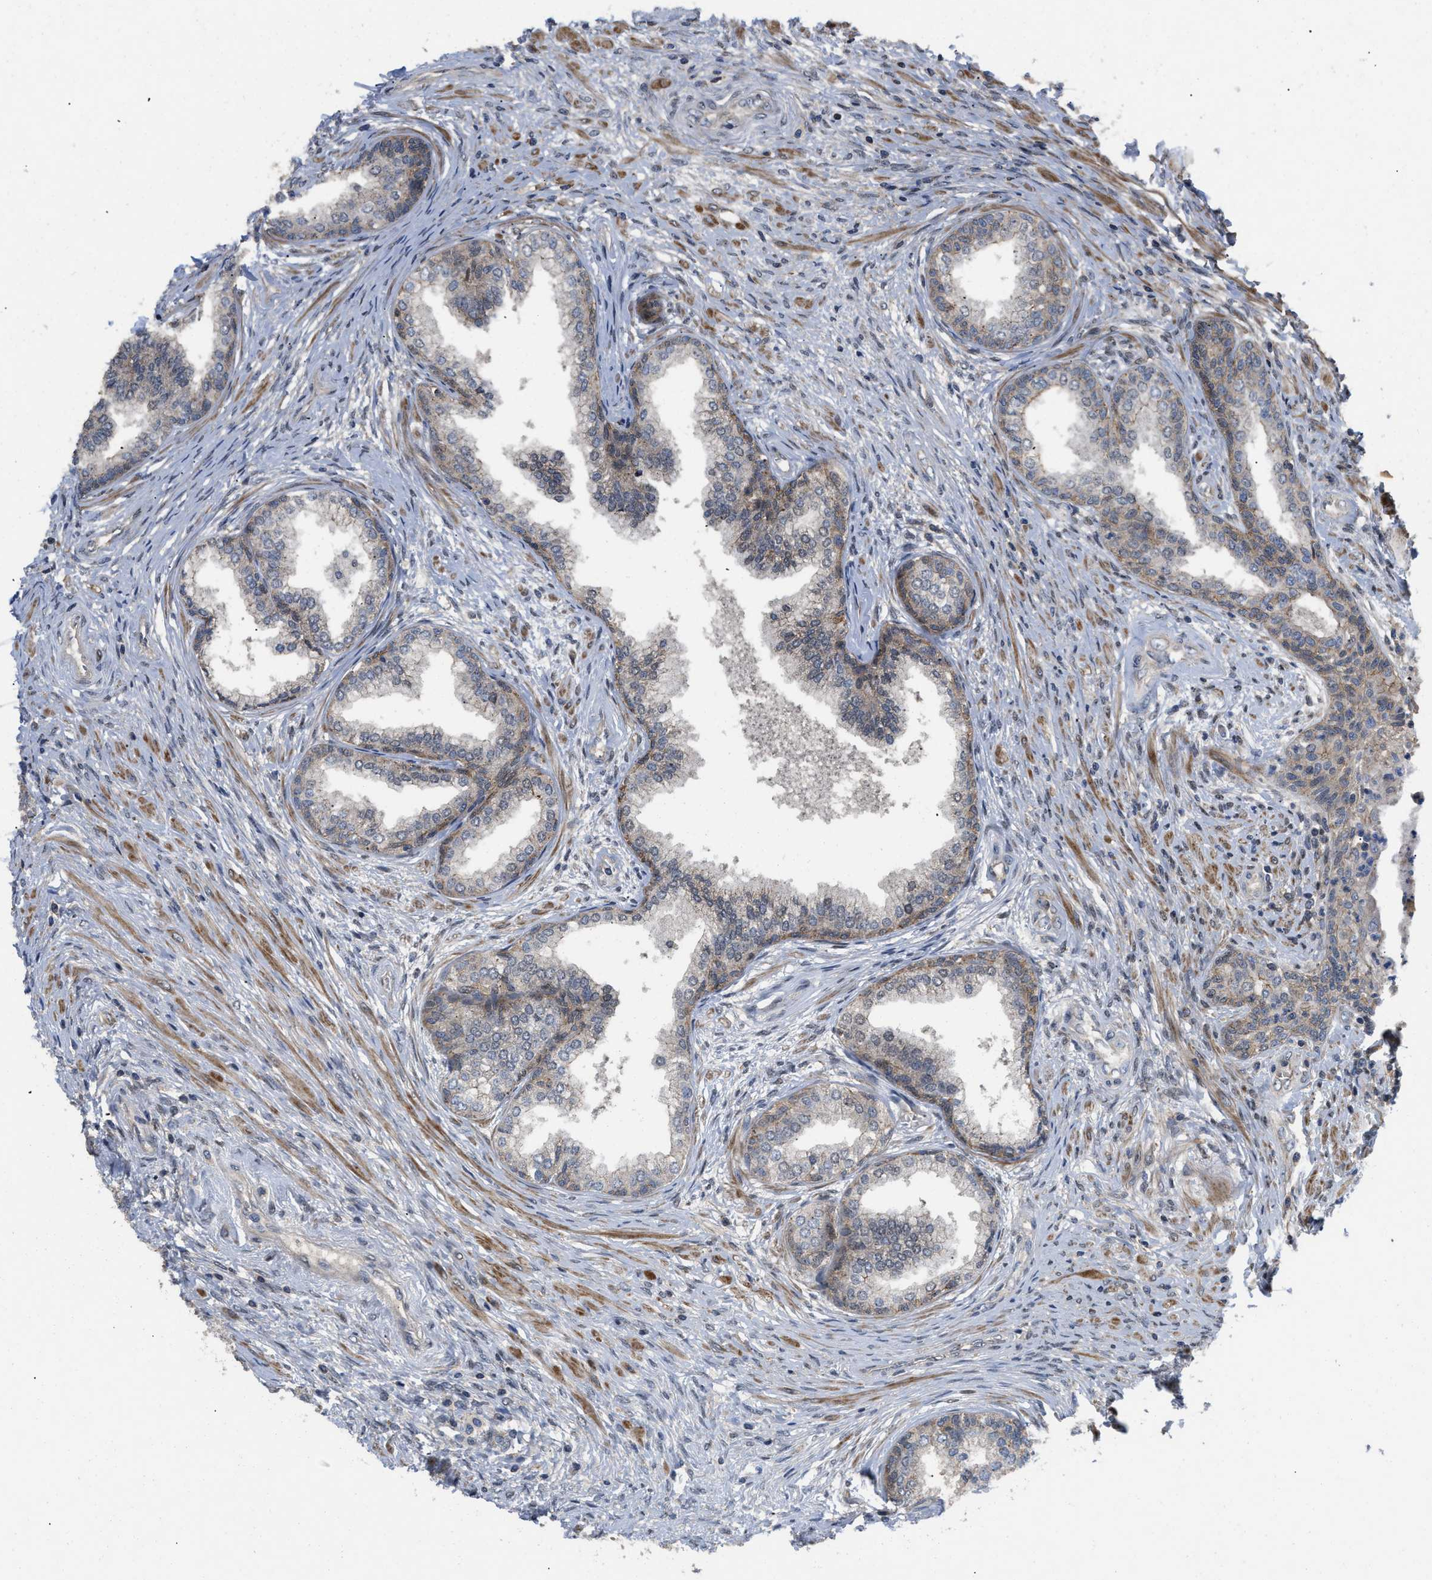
{"staining": {"intensity": "moderate", "quantity": "25%-75%", "location": "cytoplasmic/membranous"}, "tissue": "prostate", "cell_type": "Glandular cells", "image_type": "normal", "snomed": [{"axis": "morphology", "description": "Normal tissue, NOS"}, {"axis": "topography", "description": "Prostate"}], "caption": "High-power microscopy captured an immunohistochemistry (IHC) photomicrograph of benign prostate, revealing moderate cytoplasmic/membranous staining in approximately 25%-75% of glandular cells.", "gene": "PRDM14", "patient": {"sex": "male", "age": 76}}